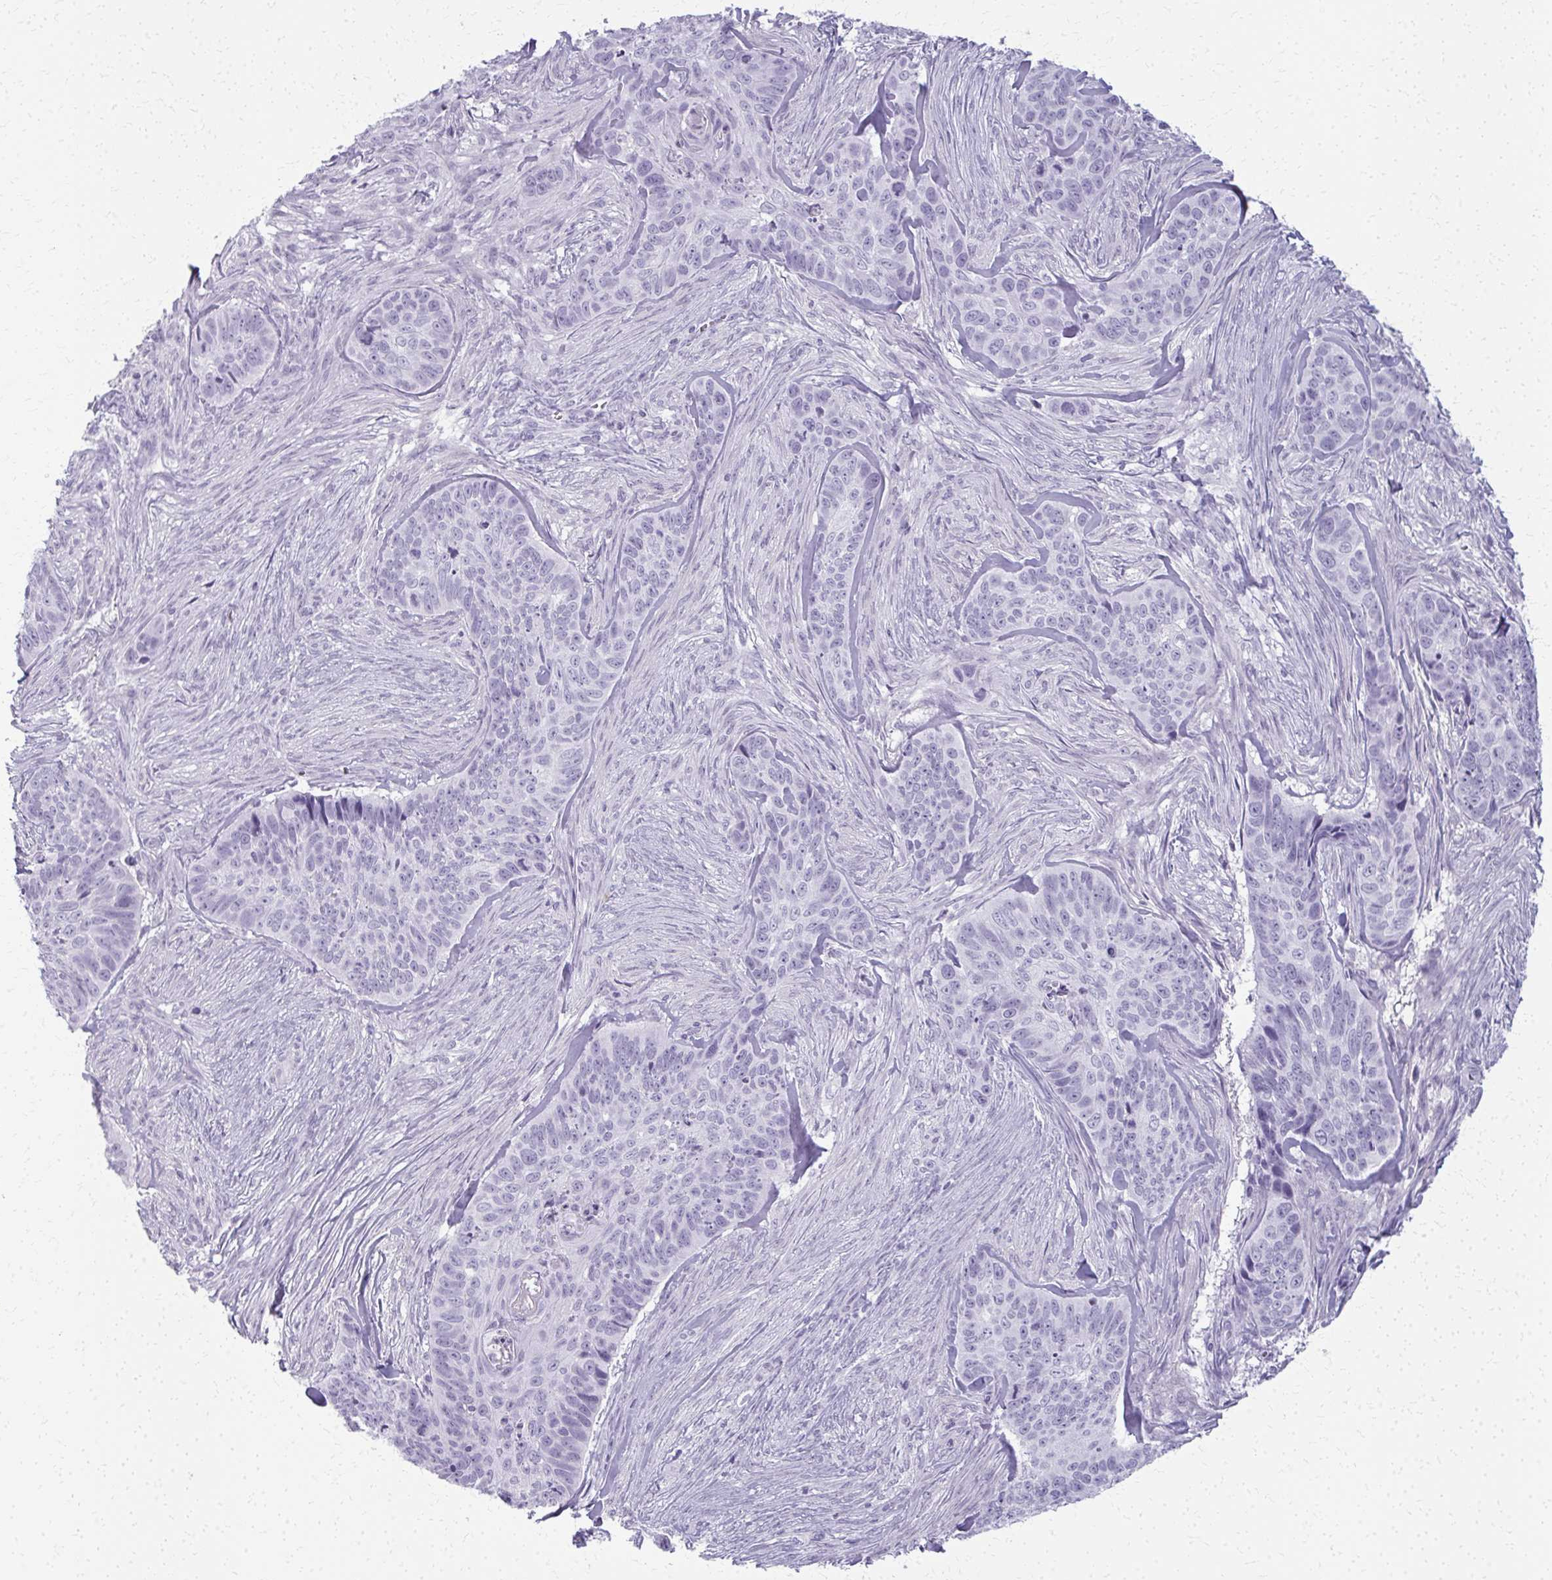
{"staining": {"intensity": "negative", "quantity": "none", "location": "none"}, "tissue": "skin cancer", "cell_type": "Tumor cells", "image_type": "cancer", "snomed": [{"axis": "morphology", "description": "Basal cell carcinoma"}, {"axis": "topography", "description": "Skin"}], "caption": "Immunohistochemistry (IHC) of human skin cancer demonstrates no positivity in tumor cells.", "gene": "CA3", "patient": {"sex": "female", "age": 82}}